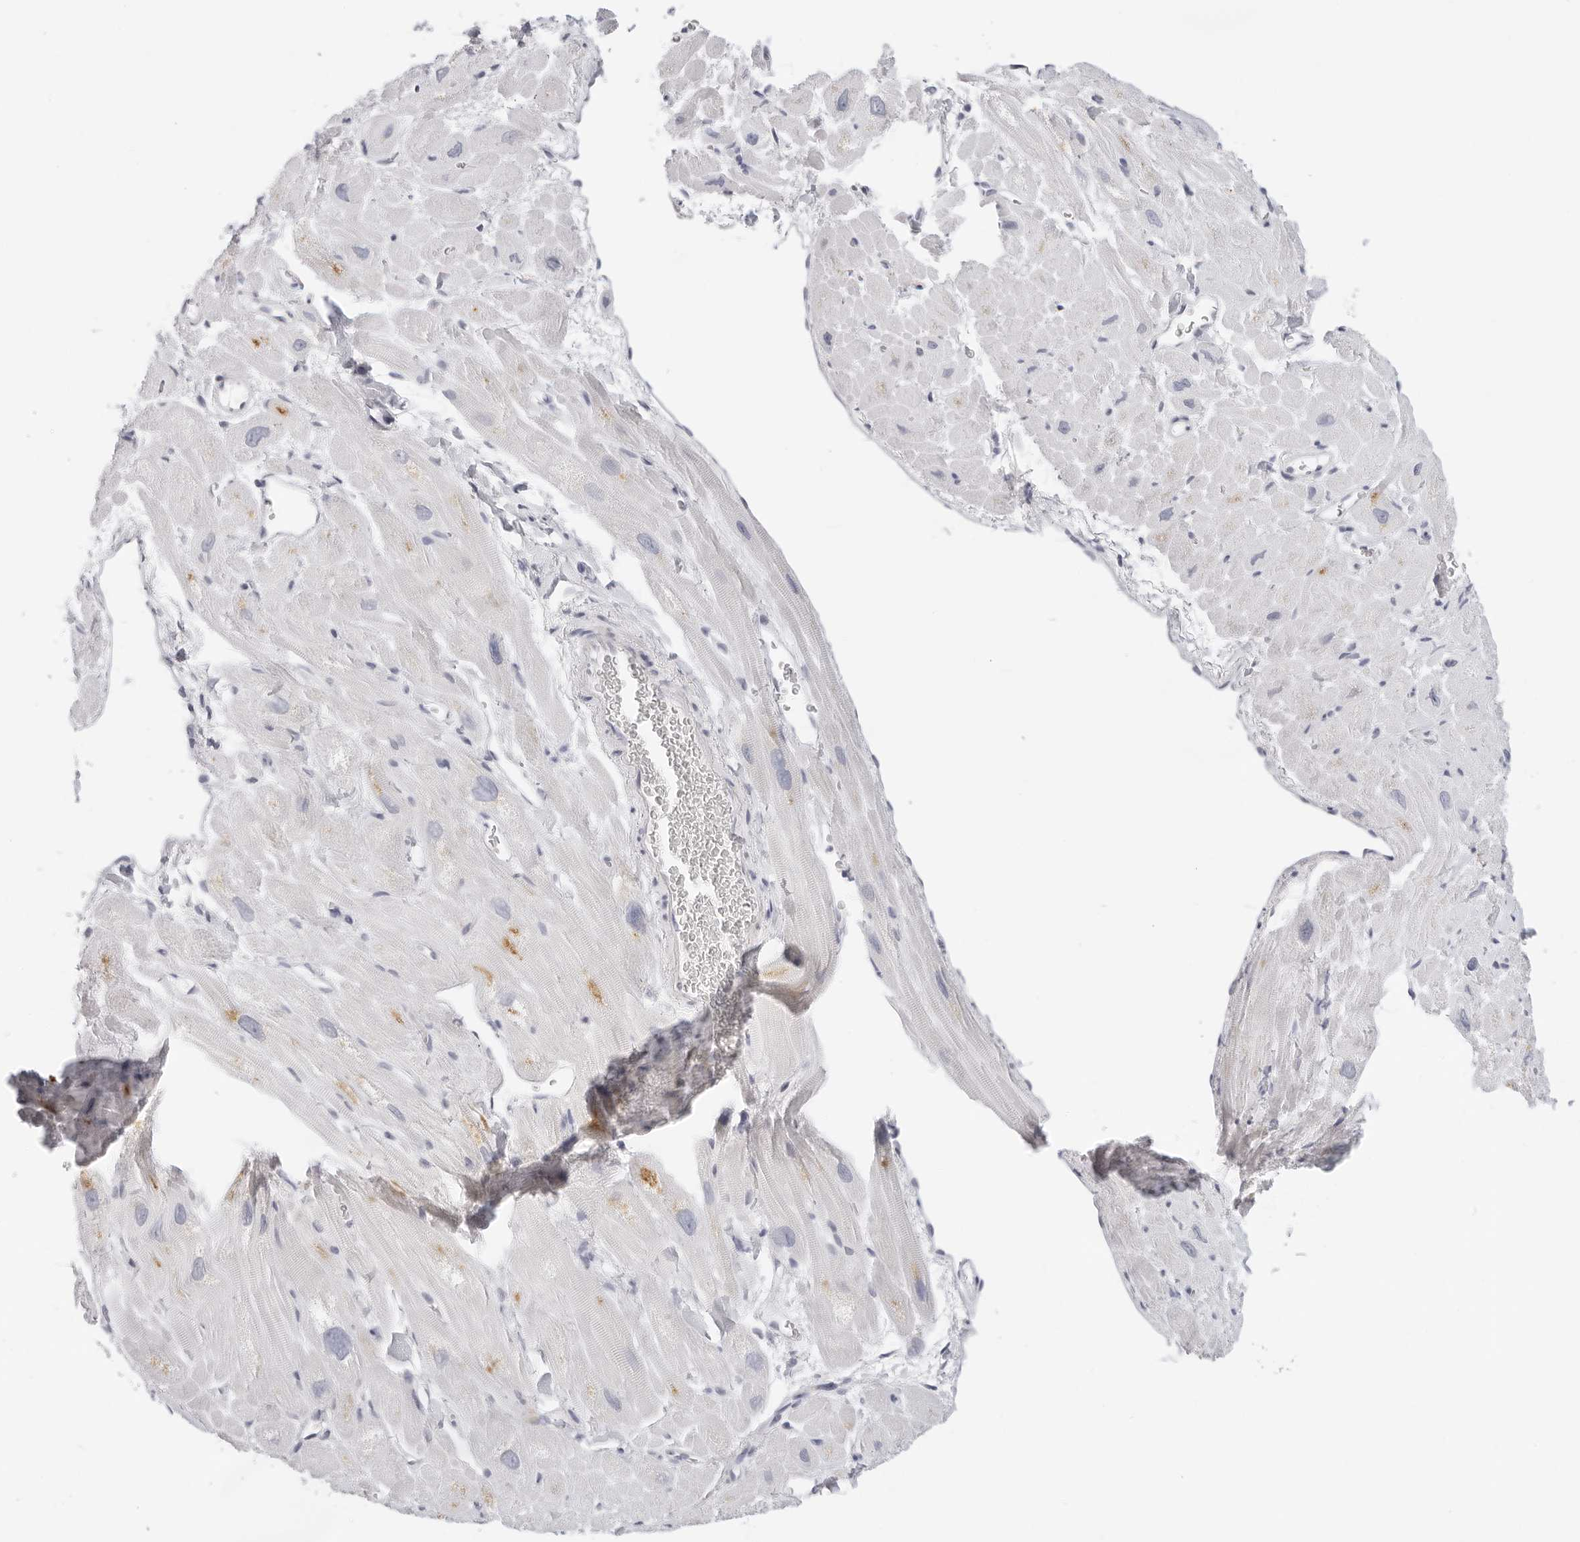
{"staining": {"intensity": "moderate", "quantity": "25%-75%", "location": "cytoplasmic/membranous"}, "tissue": "heart muscle", "cell_type": "Cardiomyocytes", "image_type": "normal", "snomed": [{"axis": "morphology", "description": "Normal tissue, NOS"}, {"axis": "topography", "description": "Heart"}], "caption": "Cardiomyocytes display medium levels of moderate cytoplasmic/membranous staining in approximately 25%-75% of cells in unremarkable human heart muscle.", "gene": "CIART", "patient": {"sex": "male", "age": 49}}